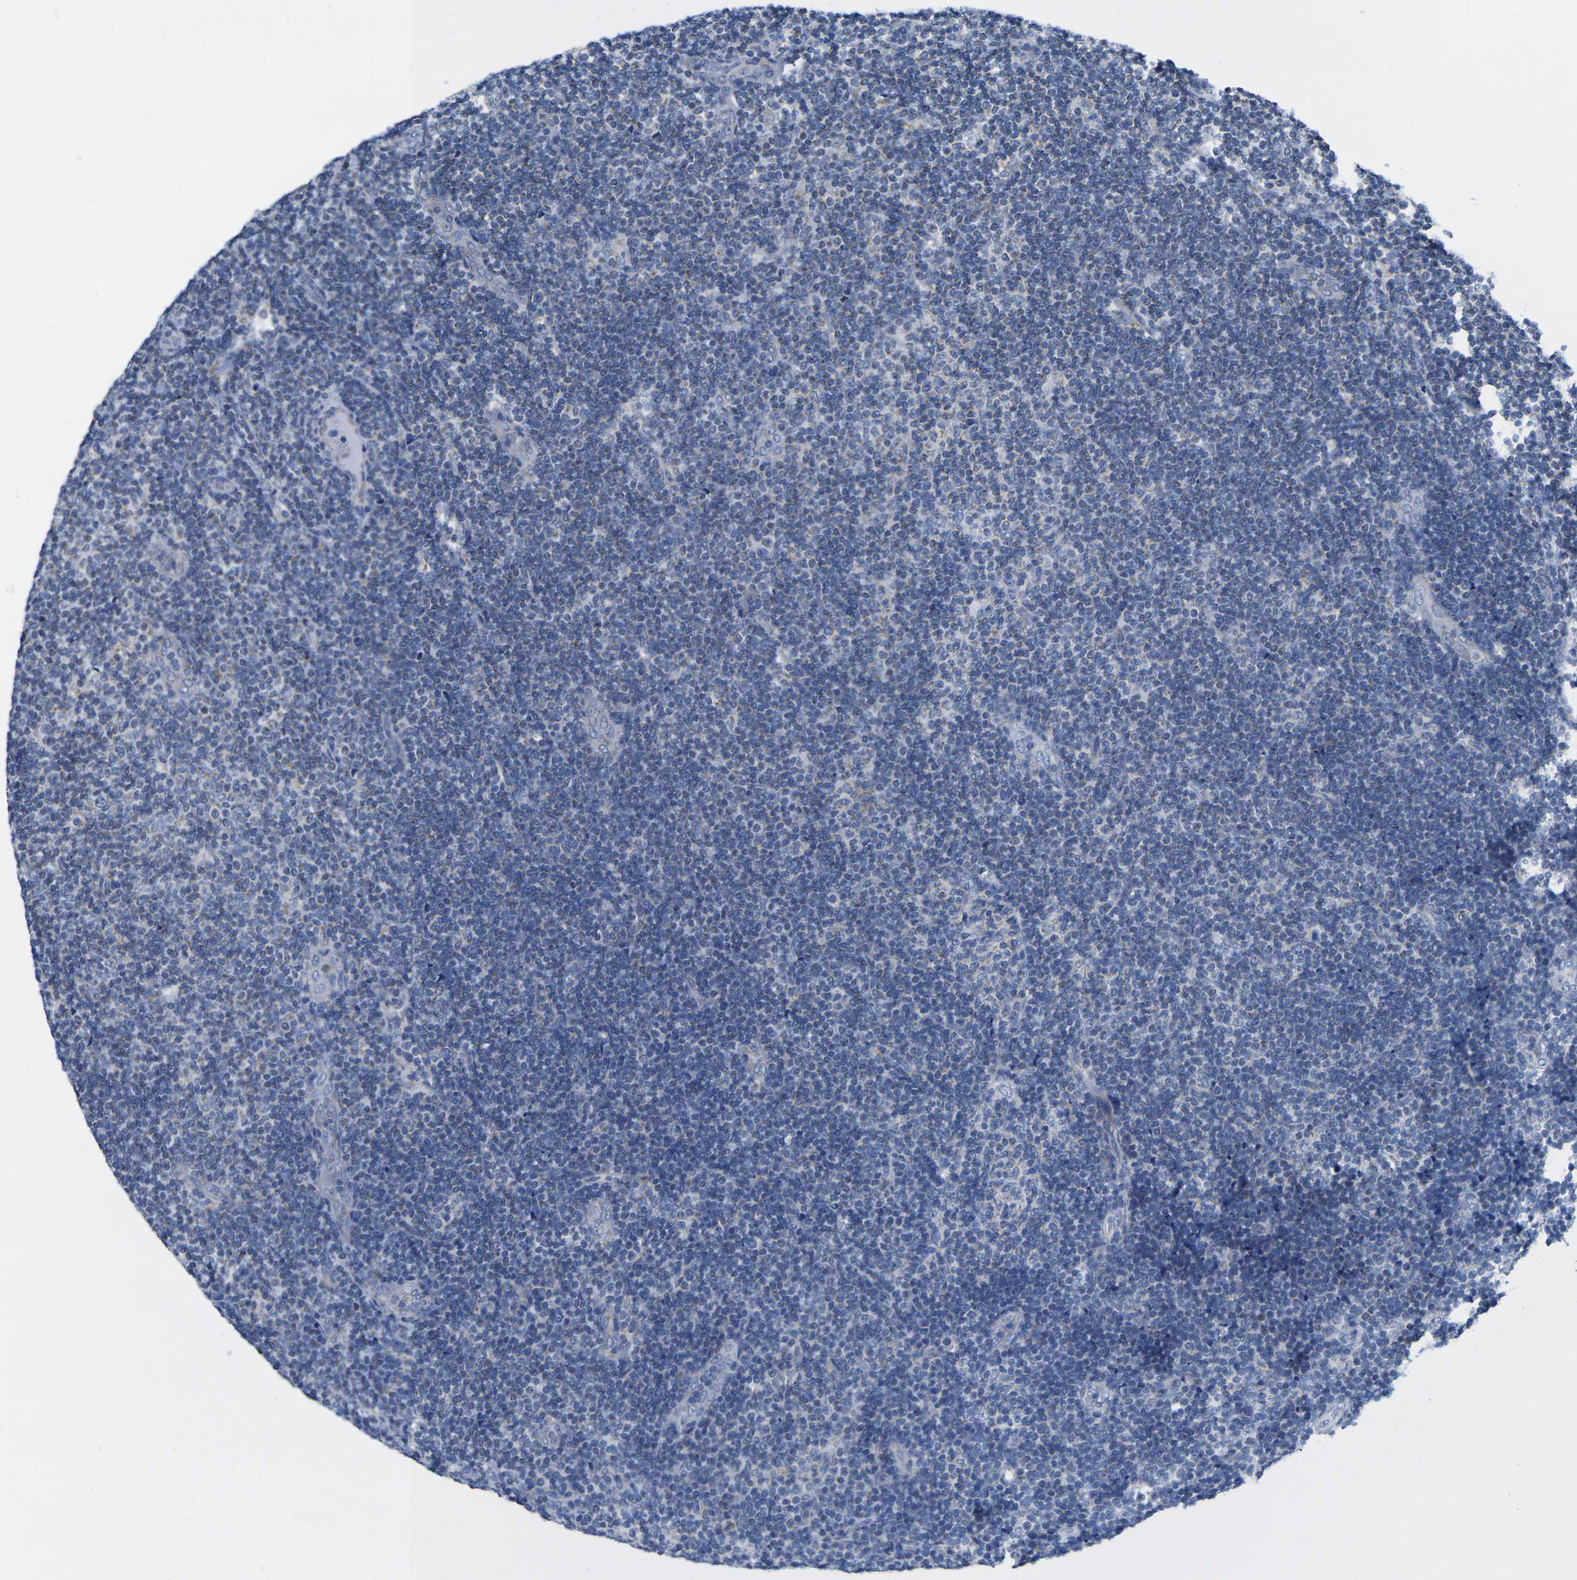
{"staining": {"intensity": "negative", "quantity": "none", "location": "none"}, "tissue": "lymphoma", "cell_type": "Tumor cells", "image_type": "cancer", "snomed": [{"axis": "morphology", "description": "Malignant lymphoma, non-Hodgkin's type, Low grade"}, {"axis": "topography", "description": "Lymph node"}], "caption": "Tumor cells show no significant staining in lymphoma.", "gene": "TMEM204", "patient": {"sex": "male", "age": 83}}